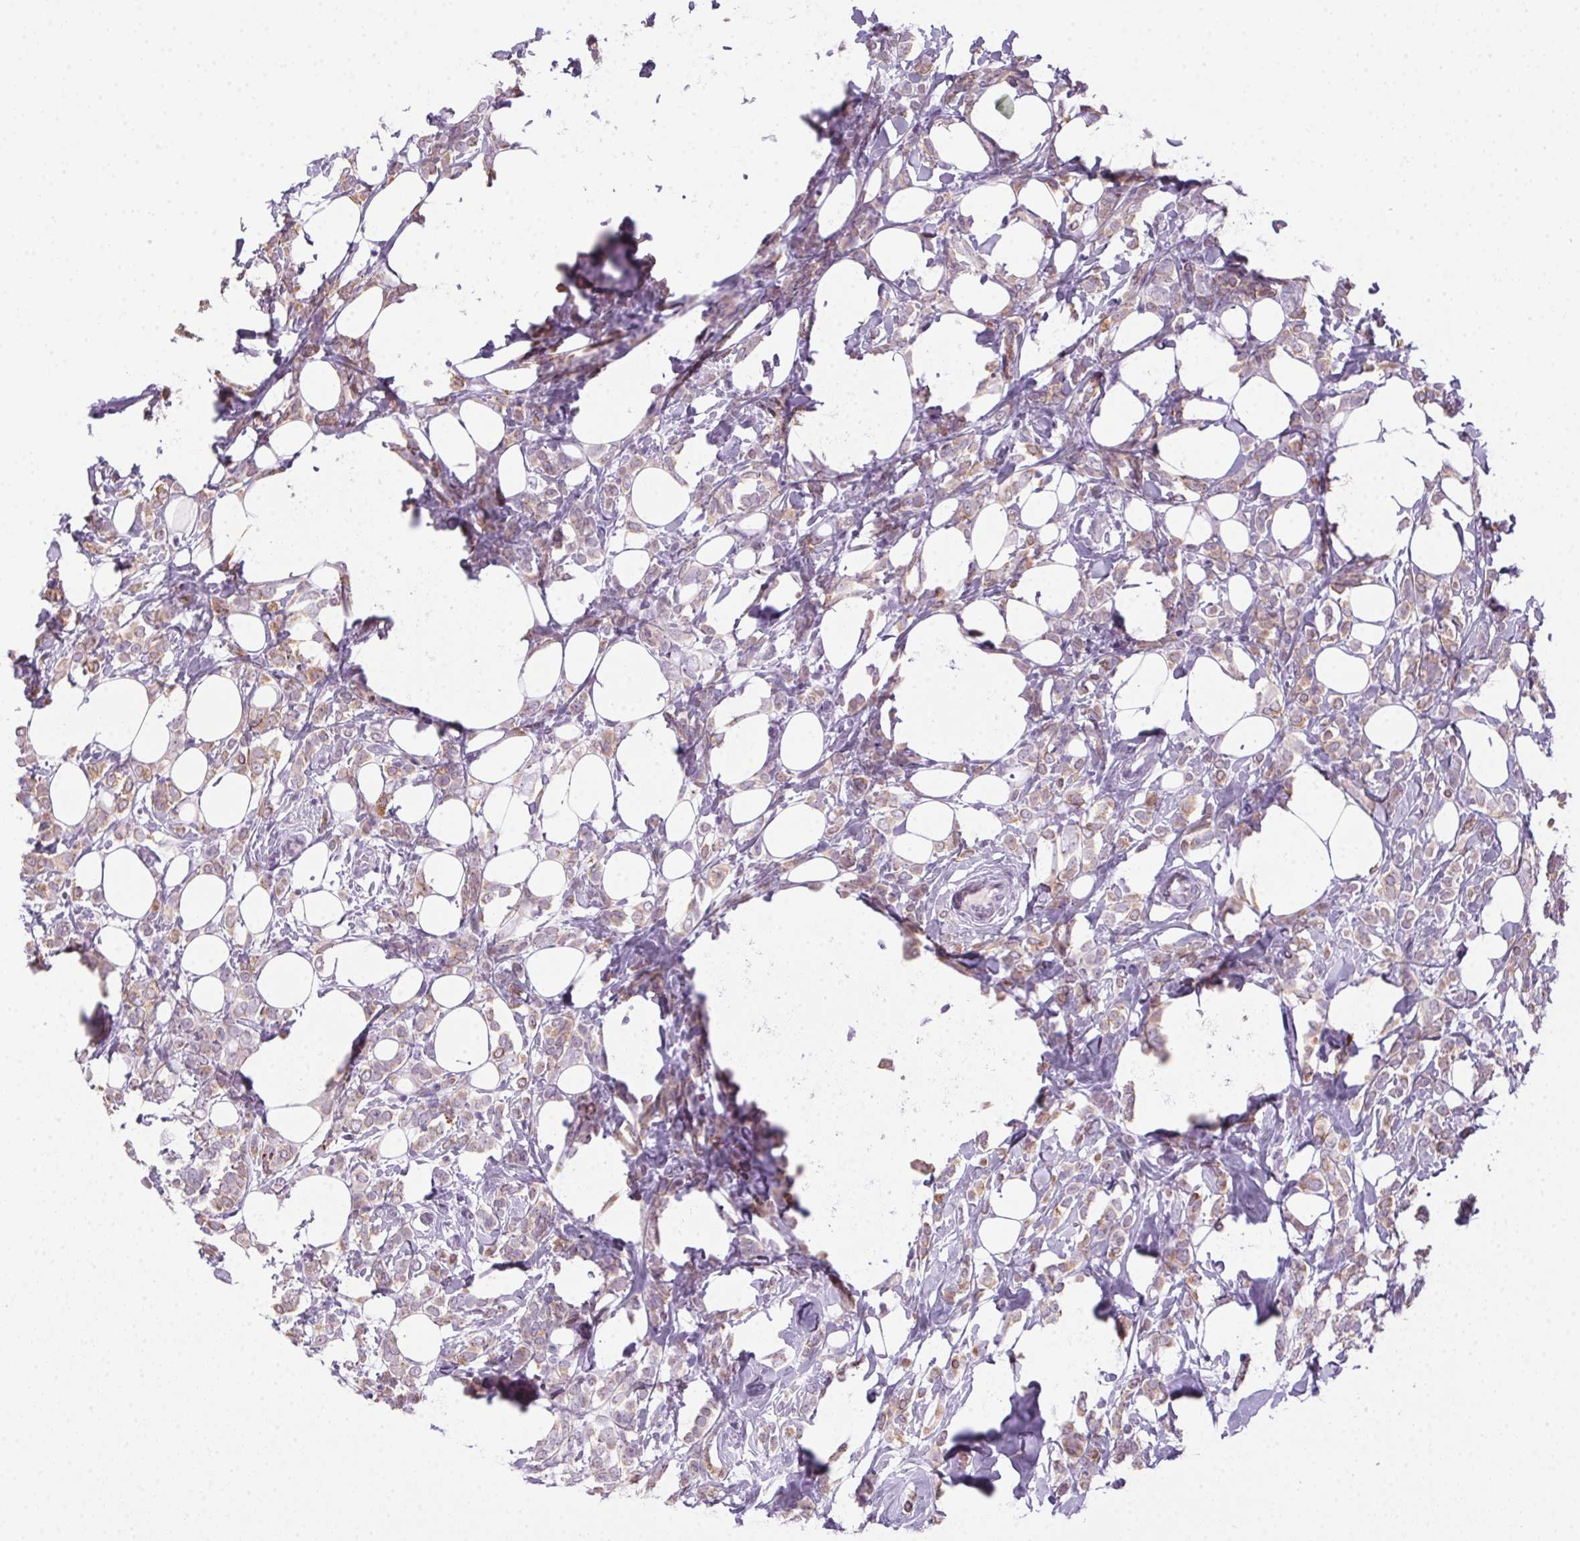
{"staining": {"intensity": "weak", "quantity": "25%-75%", "location": "cytoplasmic/membranous"}, "tissue": "breast cancer", "cell_type": "Tumor cells", "image_type": "cancer", "snomed": [{"axis": "morphology", "description": "Lobular carcinoma"}, {"axis": "topography", "description": "Breast"}], "caption": "Protein expression analysis of human breast cancer reveals weak cytoplasmic/membranous positivity in approximately 25%-75% of tumor cells.", "gene": "POPDC2", "patient": {"sex": "female", "age": 49}}